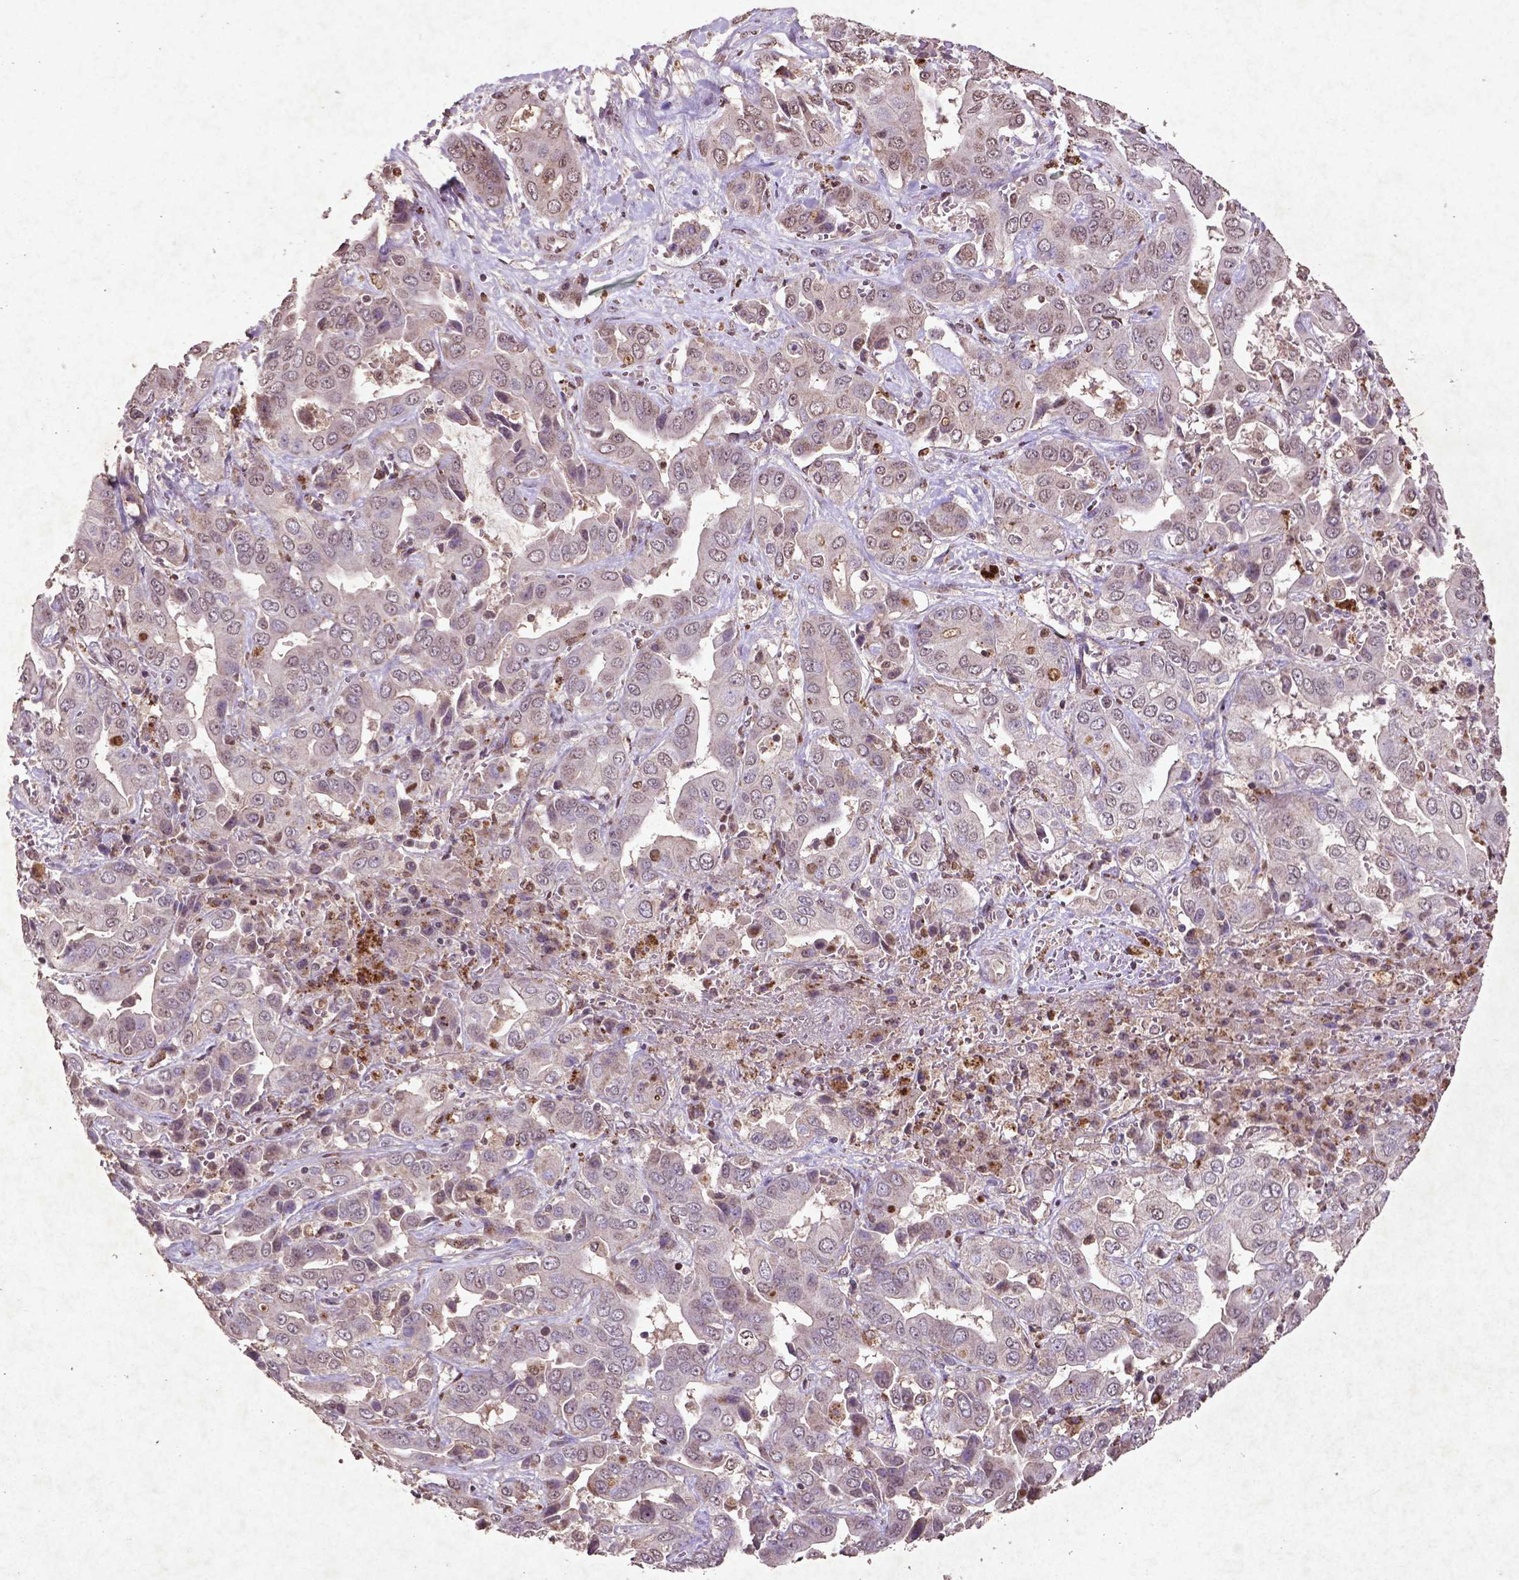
{"staining": {"intensity": "weak", "quantity": "<25%", "location": "nuclear"}, "tissue": "liver cancer", "cell_type": "Tumor cells", "image_type": "cancer", "snomed": [{"axis": "morphology", "description": "Cholangiocarcinoma"}, {"axis": "topography", "description": "Liver"}], "caption": "Photomicrograph shows no protein positivity in tumor cells of liver cancer (cholangiocarcinoma) tissue.", "gene": "MTOR", "patient": {"sex": "female", "age": 52}}